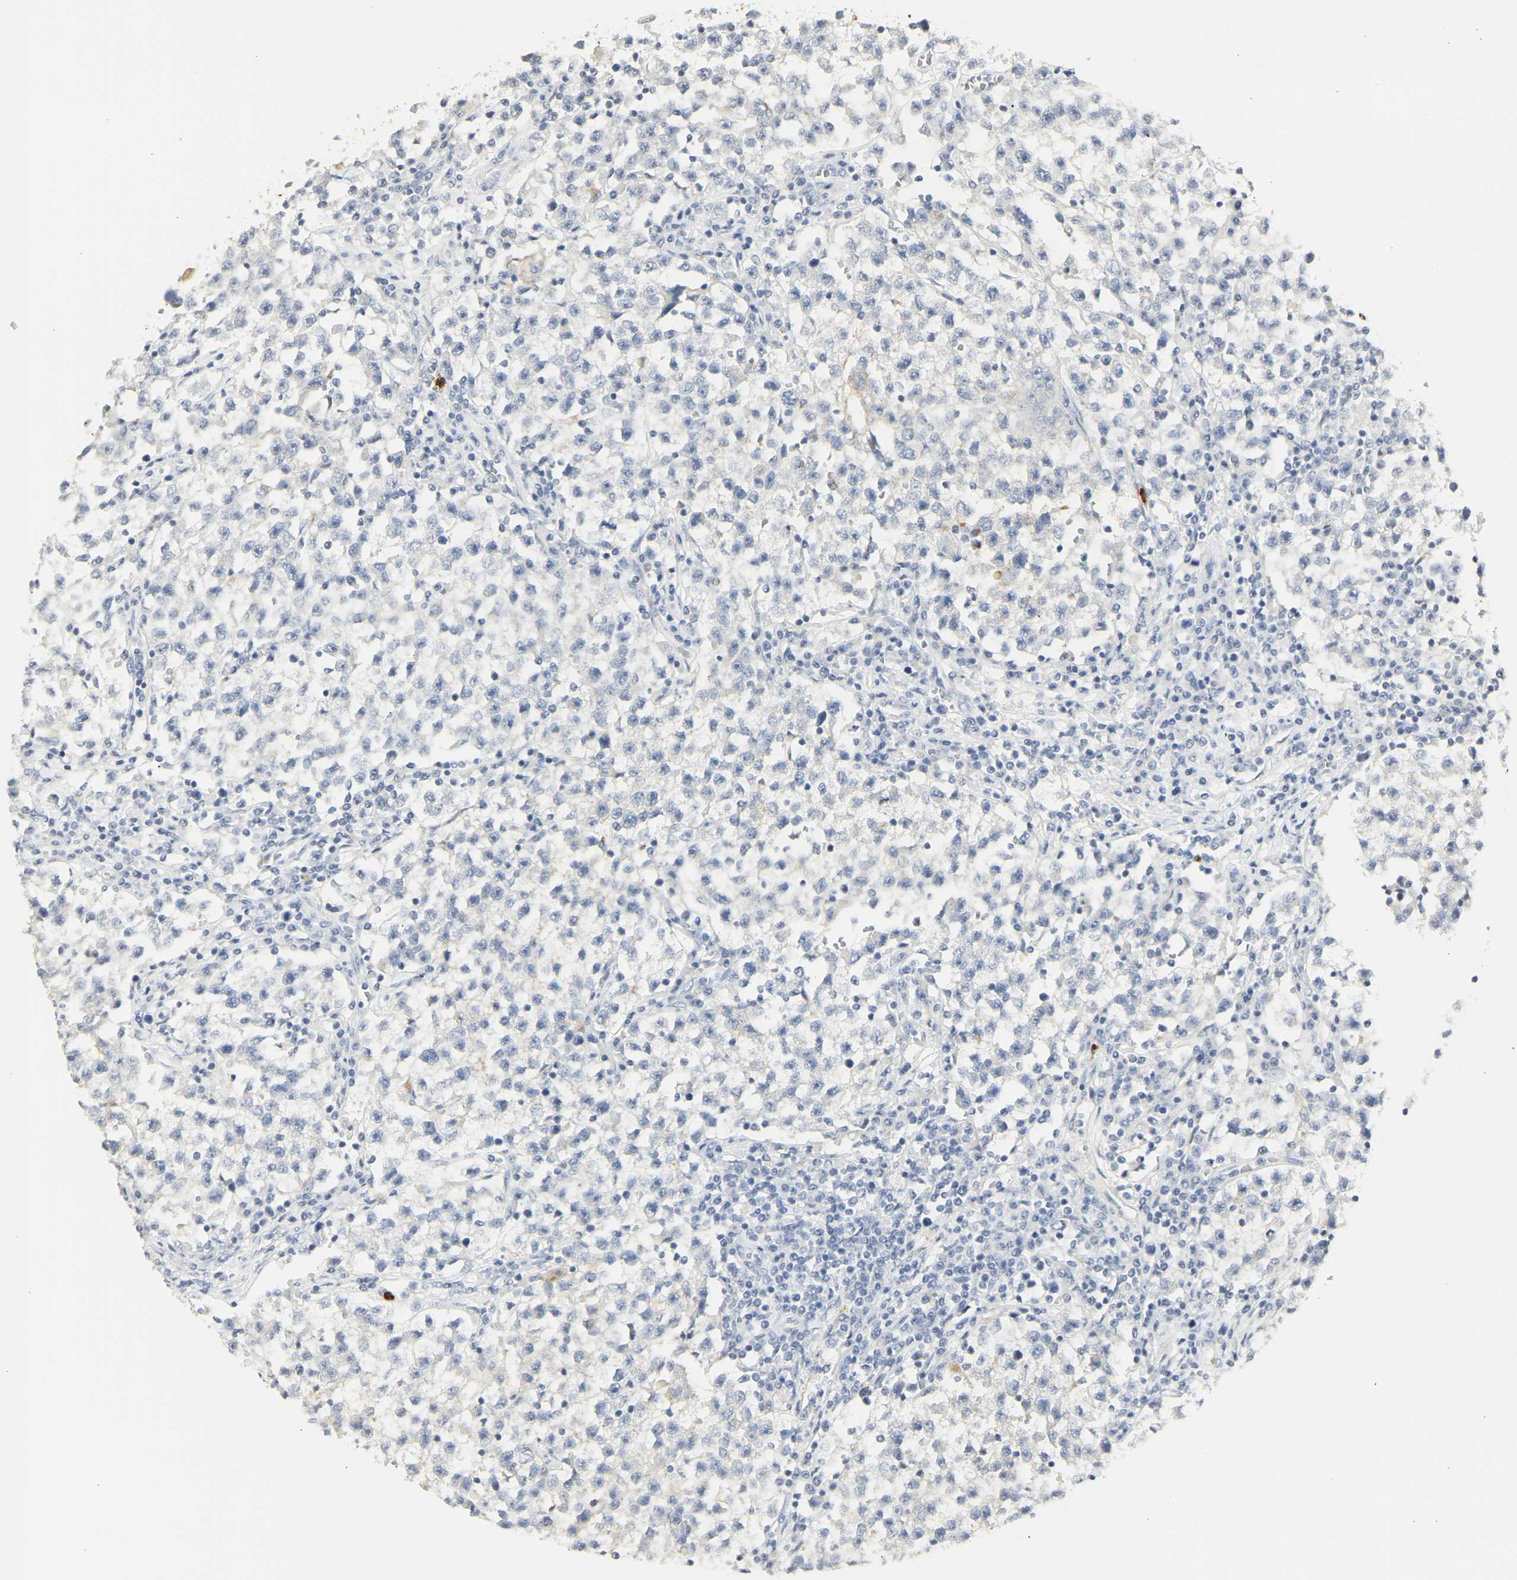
{"staining": {"intensity": "negative", "quantity": "none", "location": "none"}, "tissue": "testis cancer", "cell_type": "Tumor cells", "image_type": "cancer", "snomed": [{"axis": "morphology", "description": "Seminoma, NOS"}, {"axis": "topography", "description": "Testis"}], "caption": "The image reveals no significant expression in tumor cells of testis seminoma.", "gene": "CEACAM5", "patient": {"sex": "male", "age": 22}}